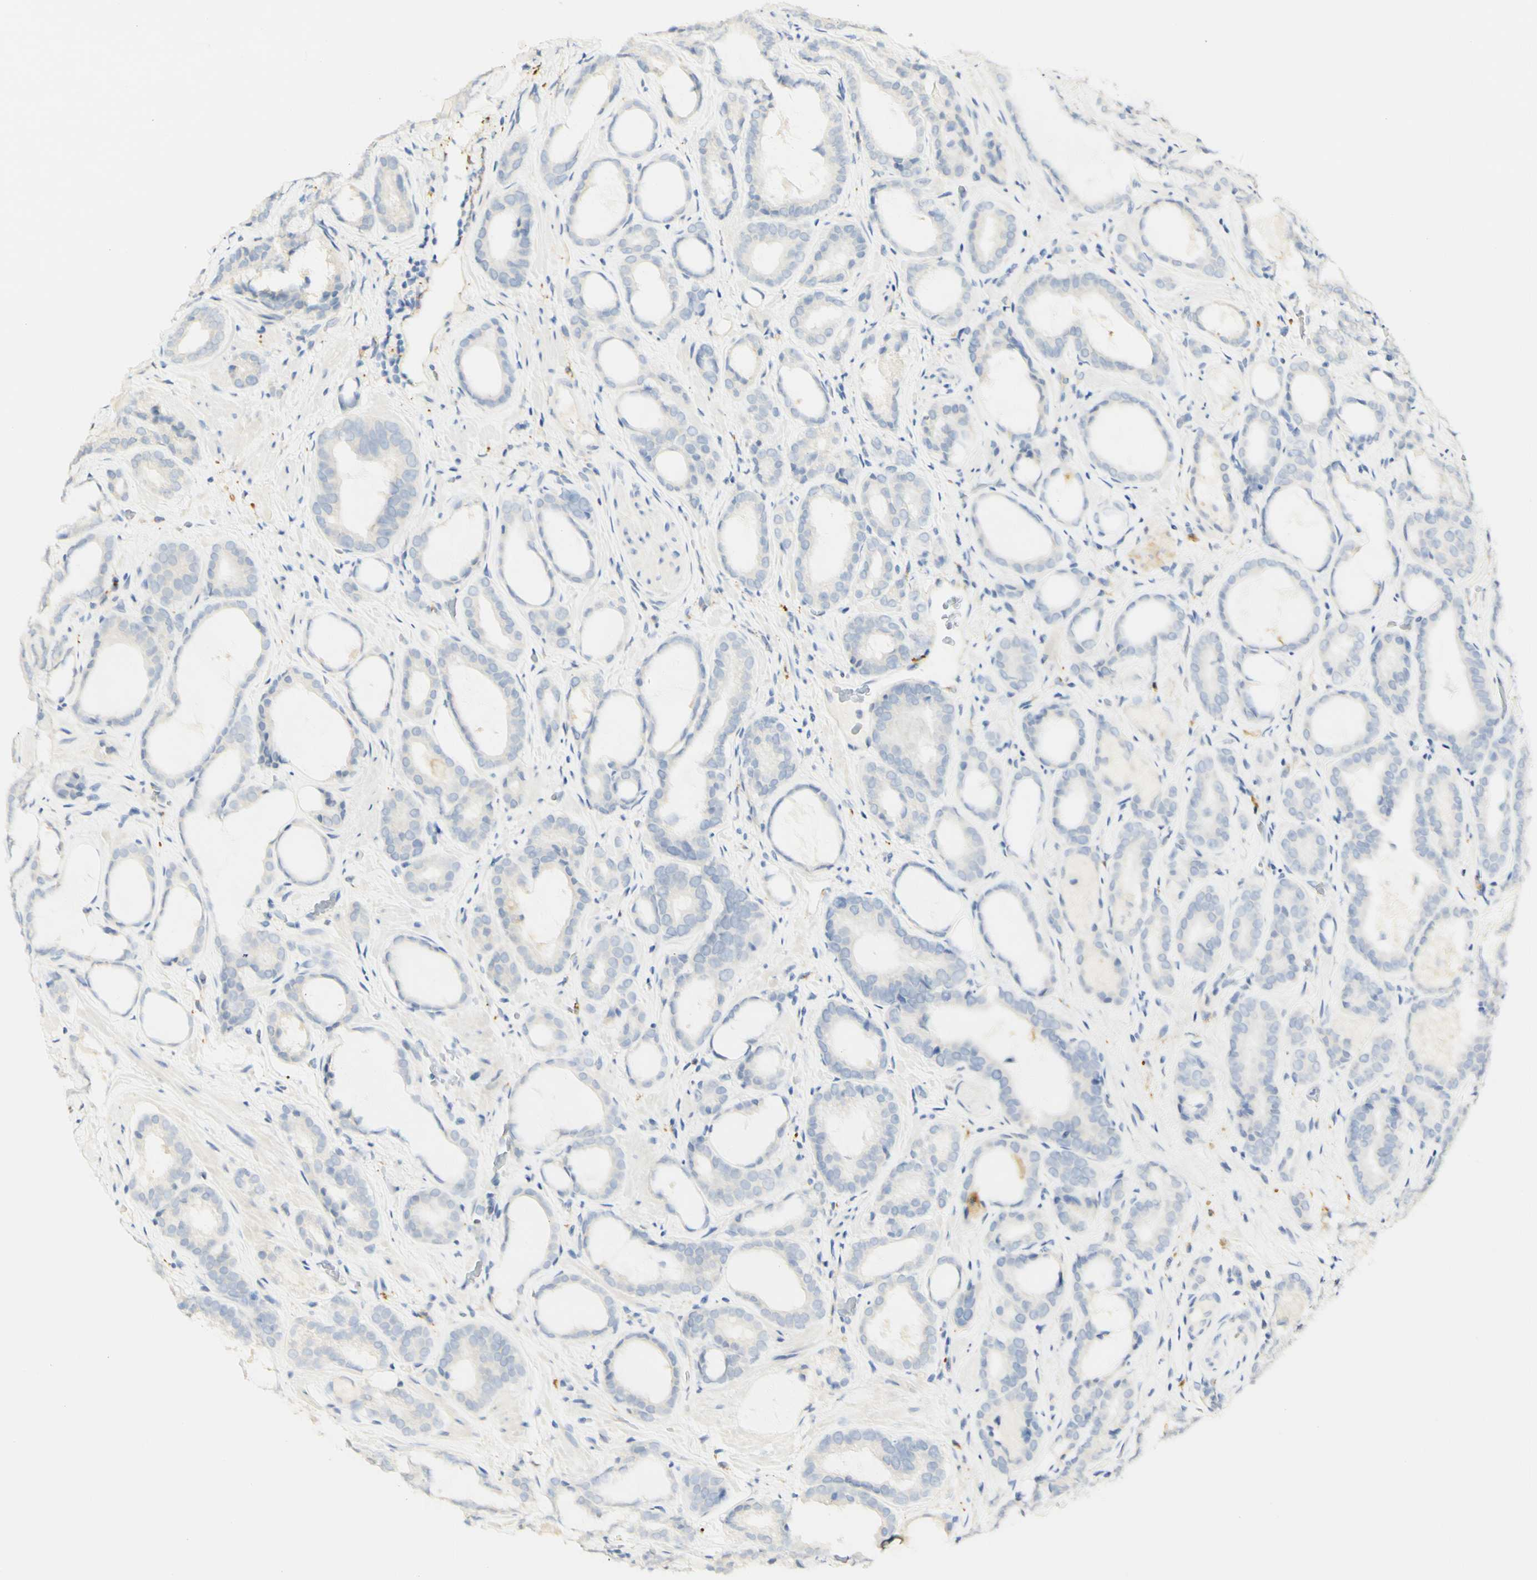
{"staining": {"intensity": "weak", "quantity": "<25%", "location": "cytoplasmic/membranous"}, "tissue": "prostate cancer", "cell_type": "Tumor cells", "image_type": "cancer", "snomed": [{"axis": "morphology", "description": "Adenocarcinoma, Low grade"}, {"axis": "topography", "description": "Prostate"}], "caption": "Prostate cancer (adenocarcinoma (low-grade)) was stained to show a protein in brown. There is no significant expression in tumor cells.", "gene": "FCGRT", "patient": {"sex": "male", "age": 60}}